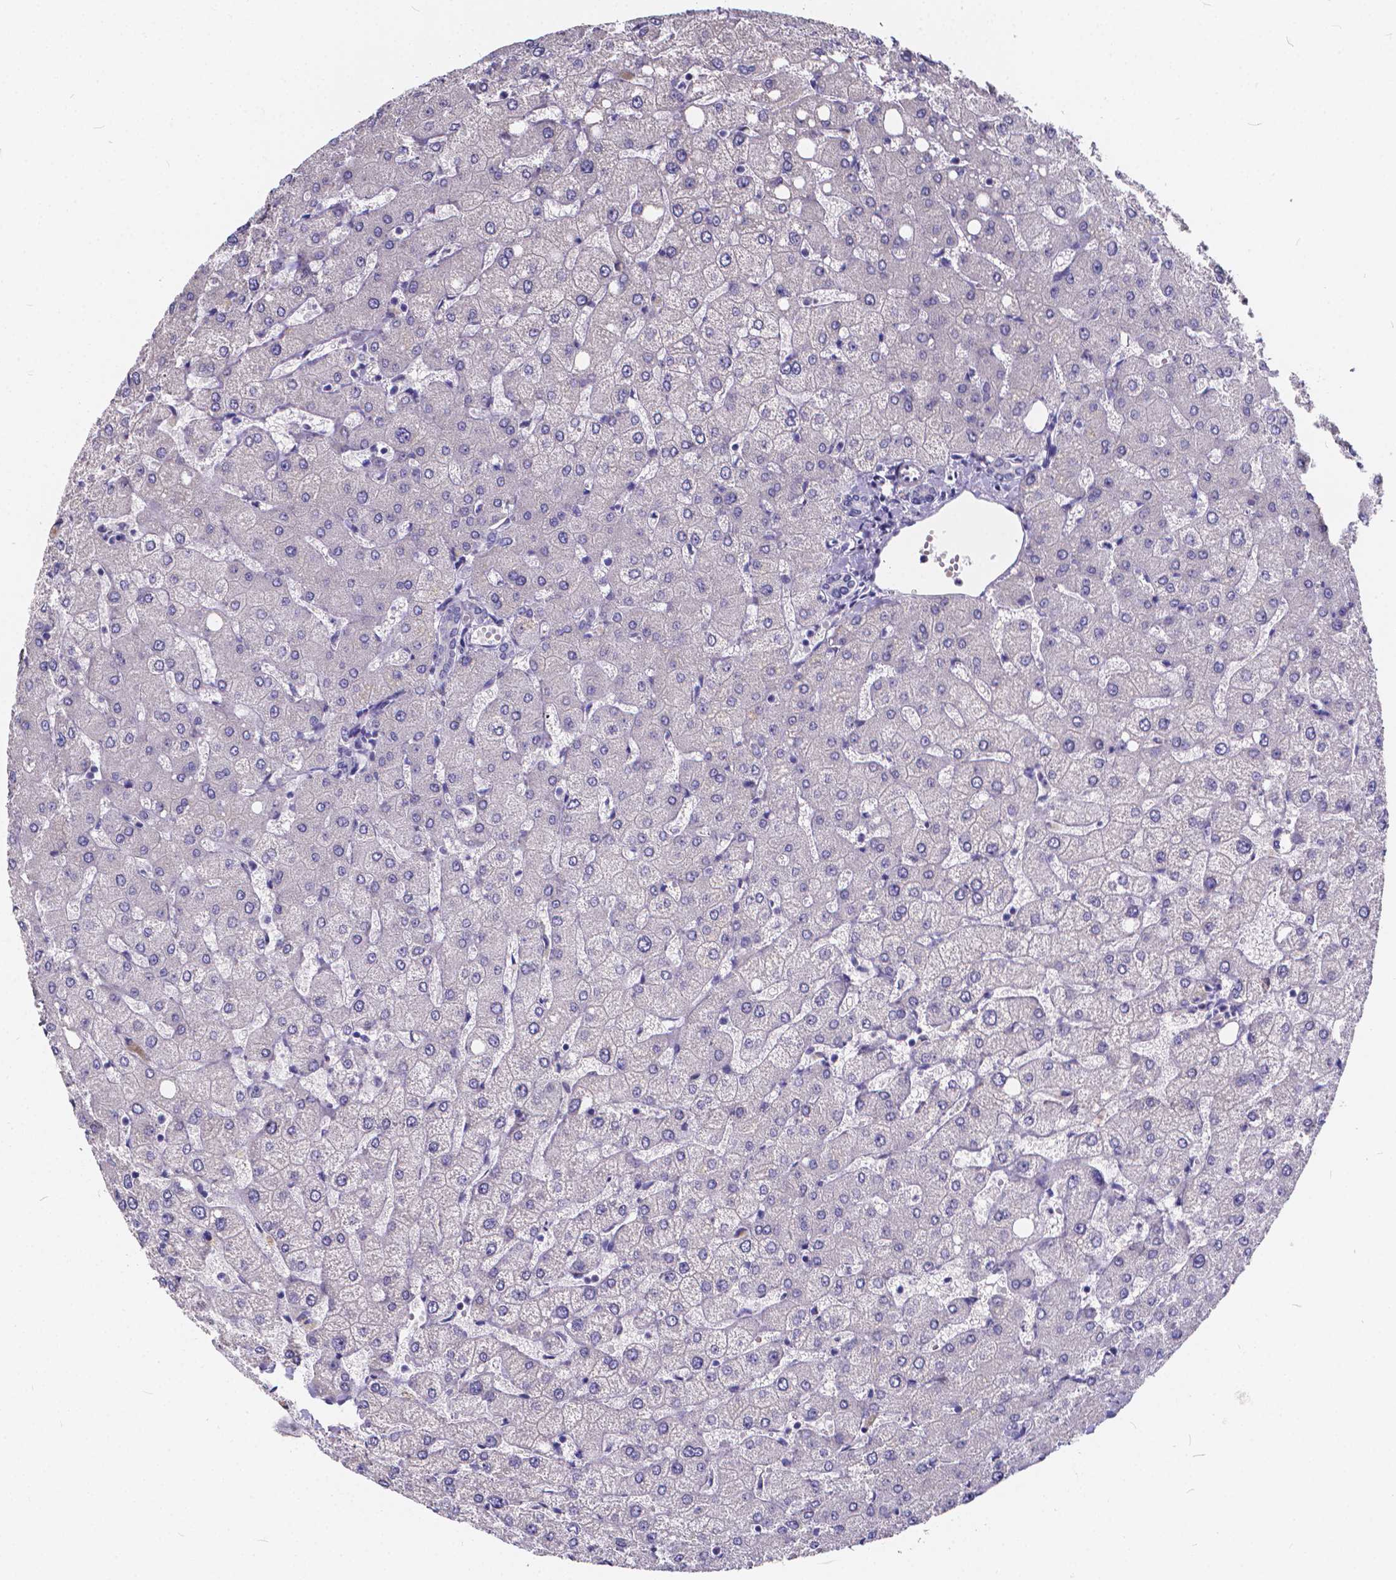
{"staining": {"intensity": "negative", "quantity": "none", "location": "none"}, "tissue": "liver", "cell_type": "Cholangiocytes", "image_type": "normal", "snomed": [{"axis": "morphology", "description": "Normal tissue, NOS"}, {"axis": "topography", "description": "Liver"}], "caption": "Immunohistochemistry micrograph of normal human liver stained for a protein (brown), which shows no positivity in cholangiocytes.", "gene": "SPEF2", "patient": {"sex": "female", "age": 54}}